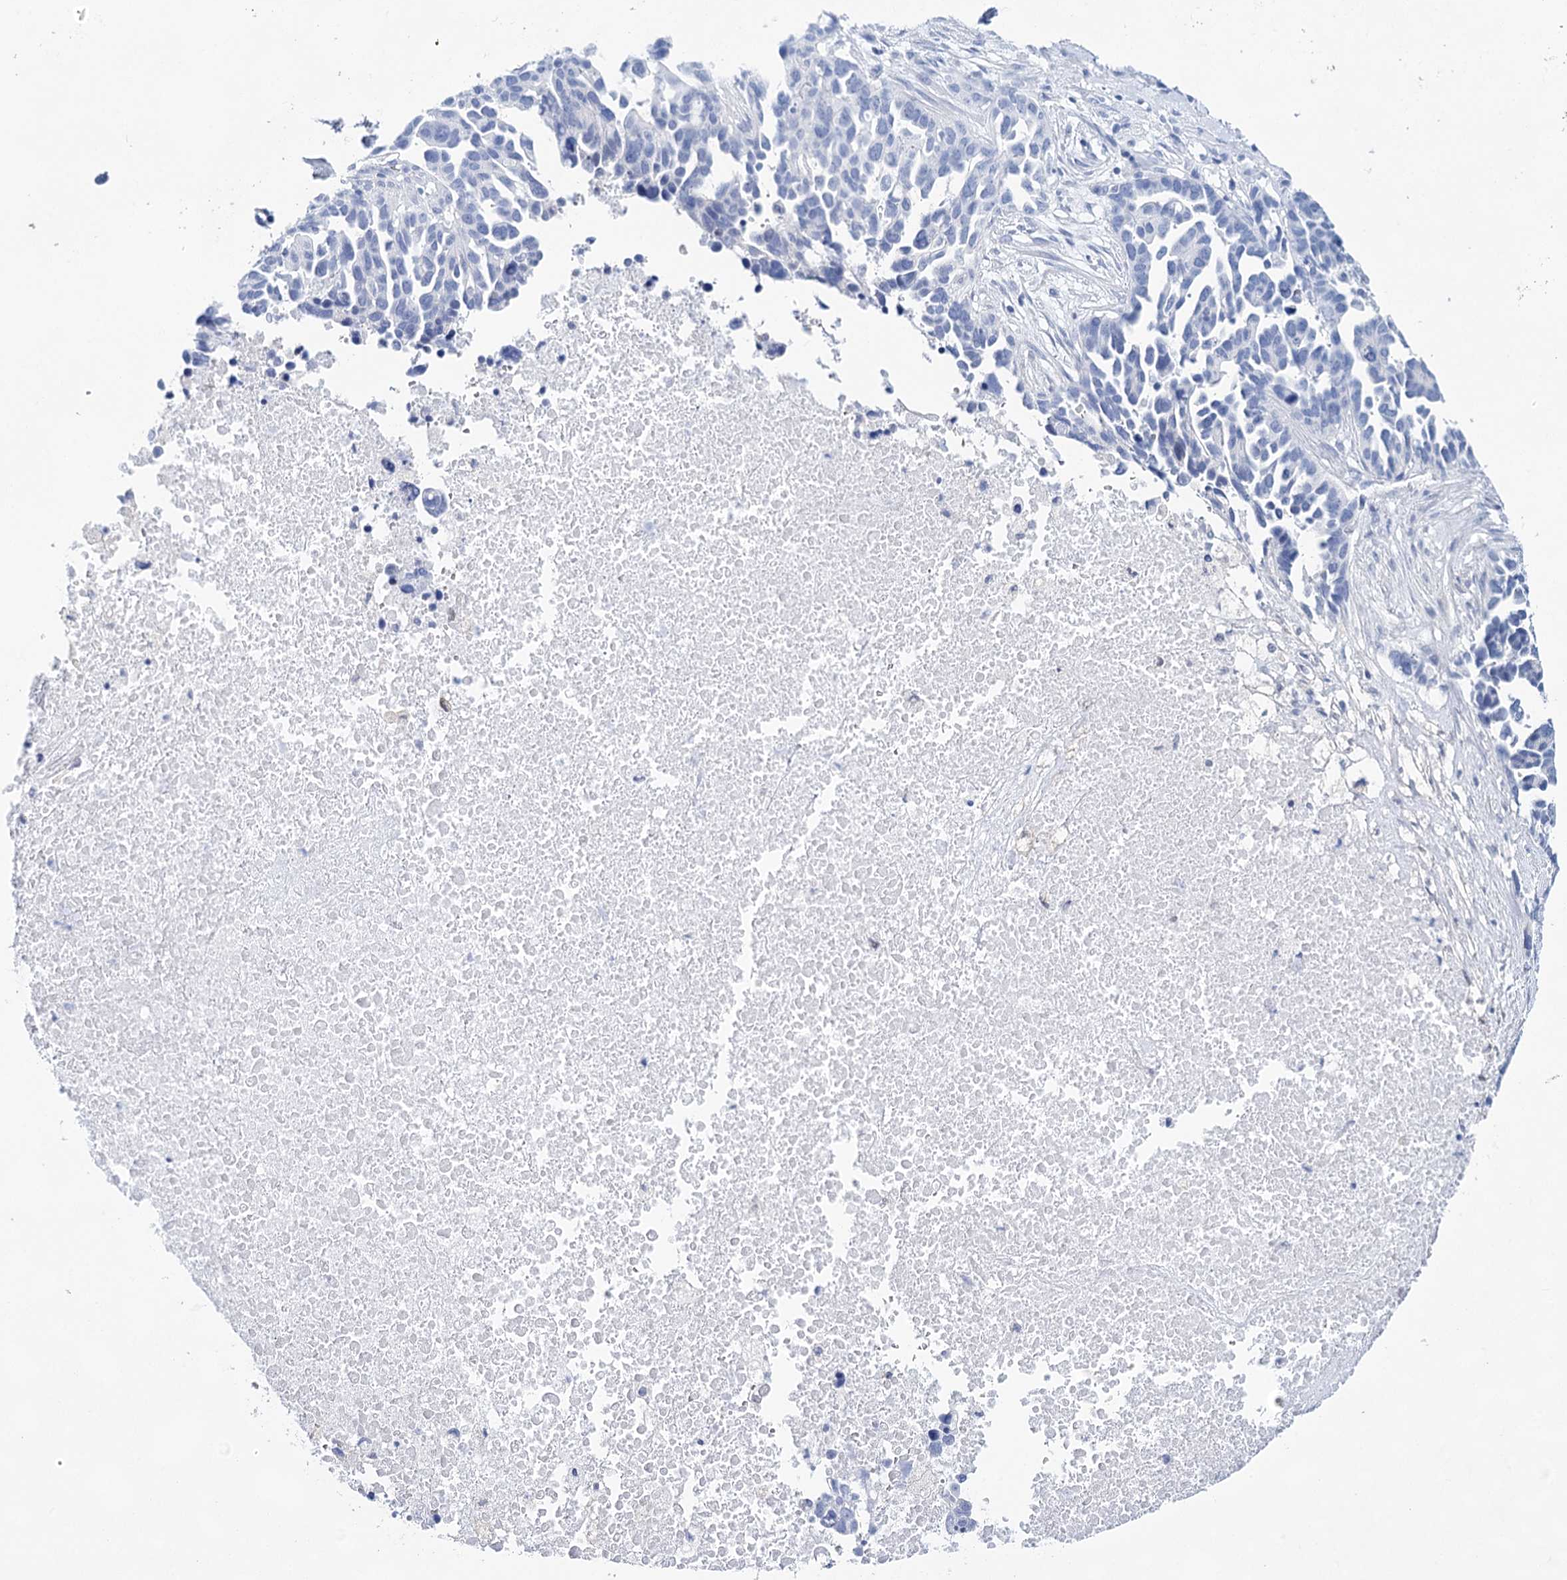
{"staining": {"intensity": "negative", "quantity": "none", "location": "none"}, "tissue": "ovarian cancer", "cell_type": "Tumor cells", "image_type": "cancer", "snomed": [{"axis": "morphology", "description": "Cystadenocarcinoma, serous, NOS"}, {"axis": "topography", "description": "Ovary"}], "caption": "Human ovarian cancer stained for a protein using IHC displays no expression in tumor cells.", "gene": "LALBA", "patient": {"sex": "female", "age": 54}}